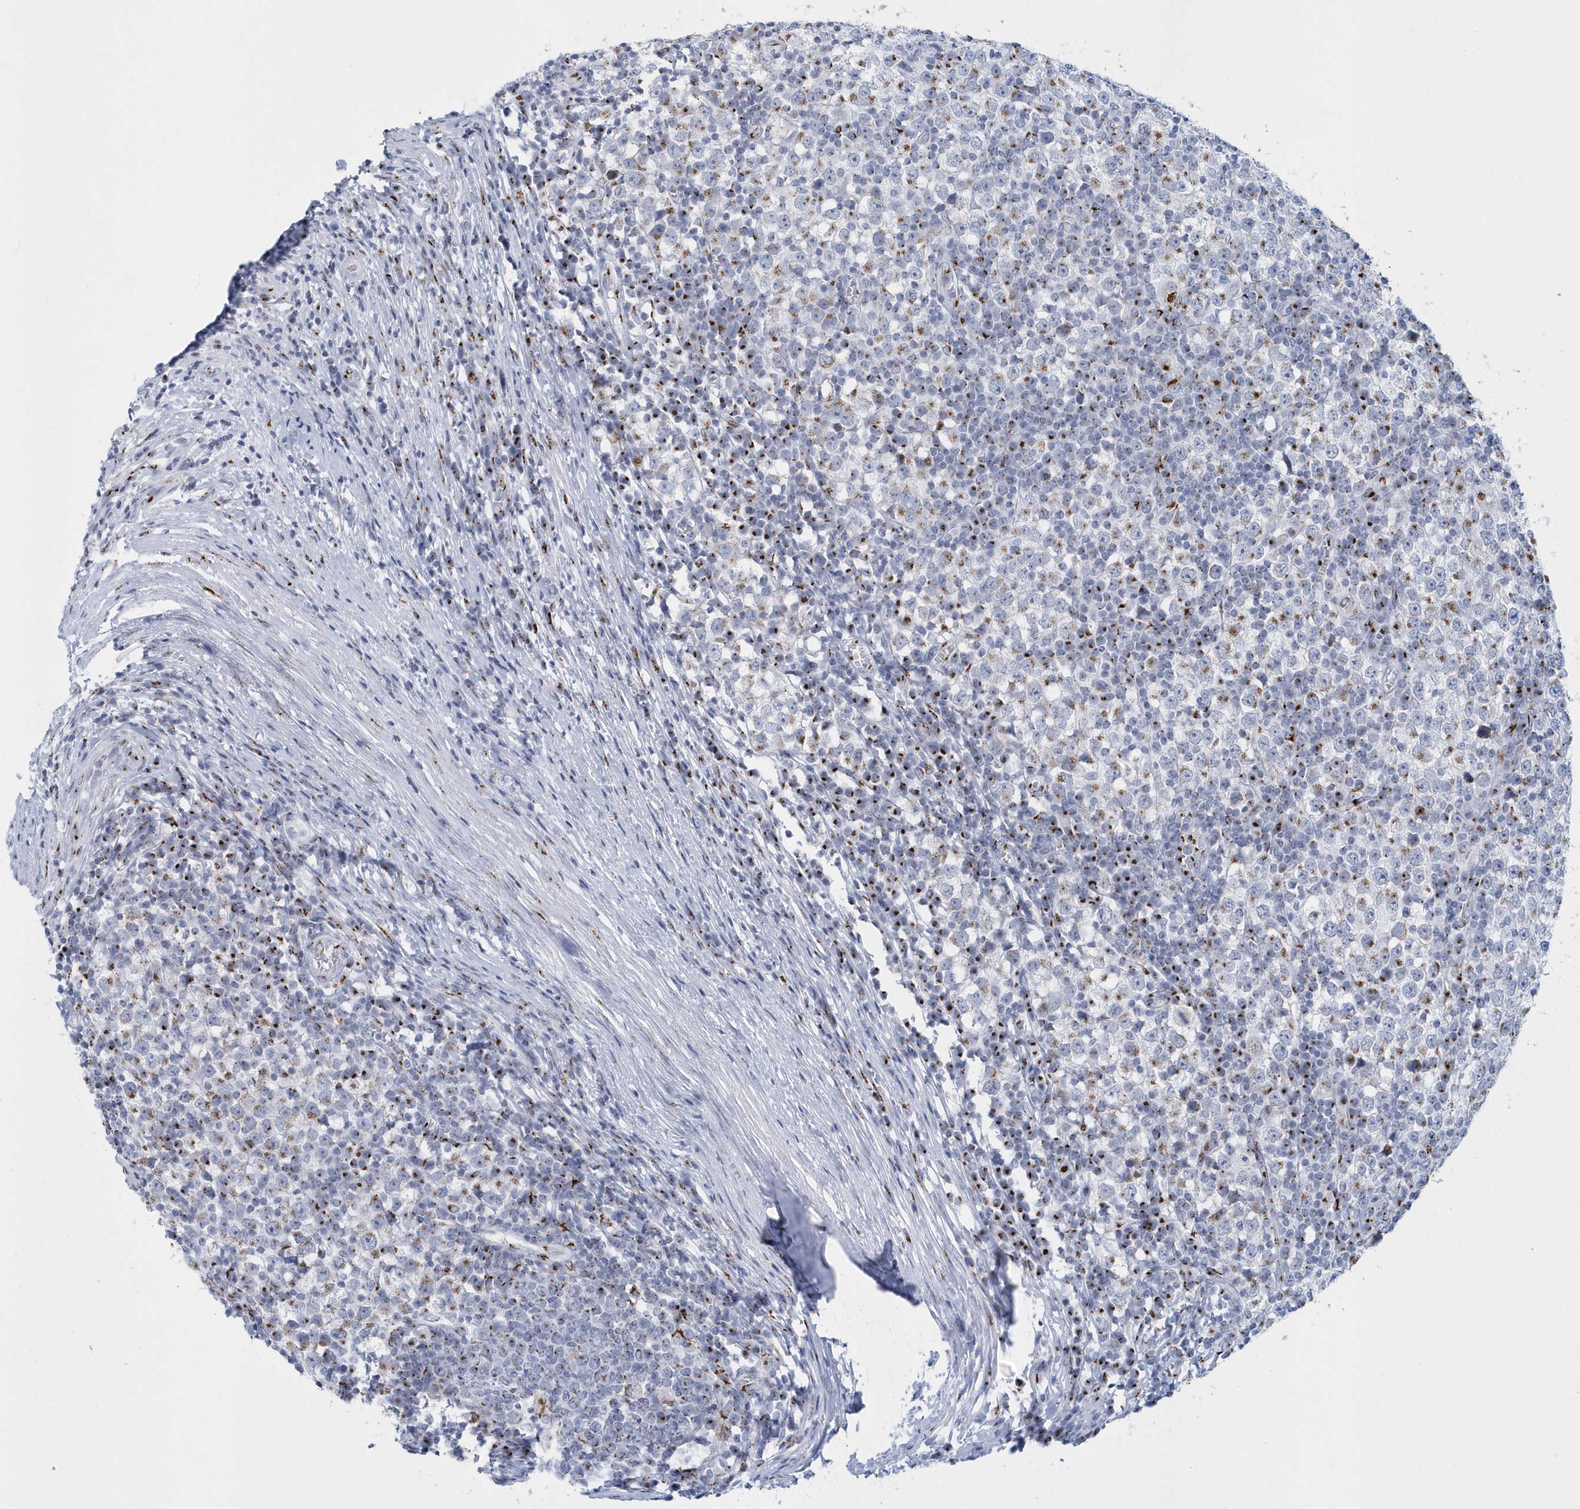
{"staining": {"intensity": "weak", "quantity": "25%-75%", "location": "cytoplasmic/membranous"}, "tissue": "testis cancer", "cell_type": "Tumor cells", "image_type": "cancer", "snomed": [{"axis": "morphology", "description": "Seminoma, NOS"}, {"axis": "topography", "description": "Testis"}], "caption": "Weak cytoplasmic/membranous staining is present in about 25%-75% of tumor cells in testis cancer (seminoma).", "gene": "SLX9", "patient": {"sex": "male", "age": 65}}